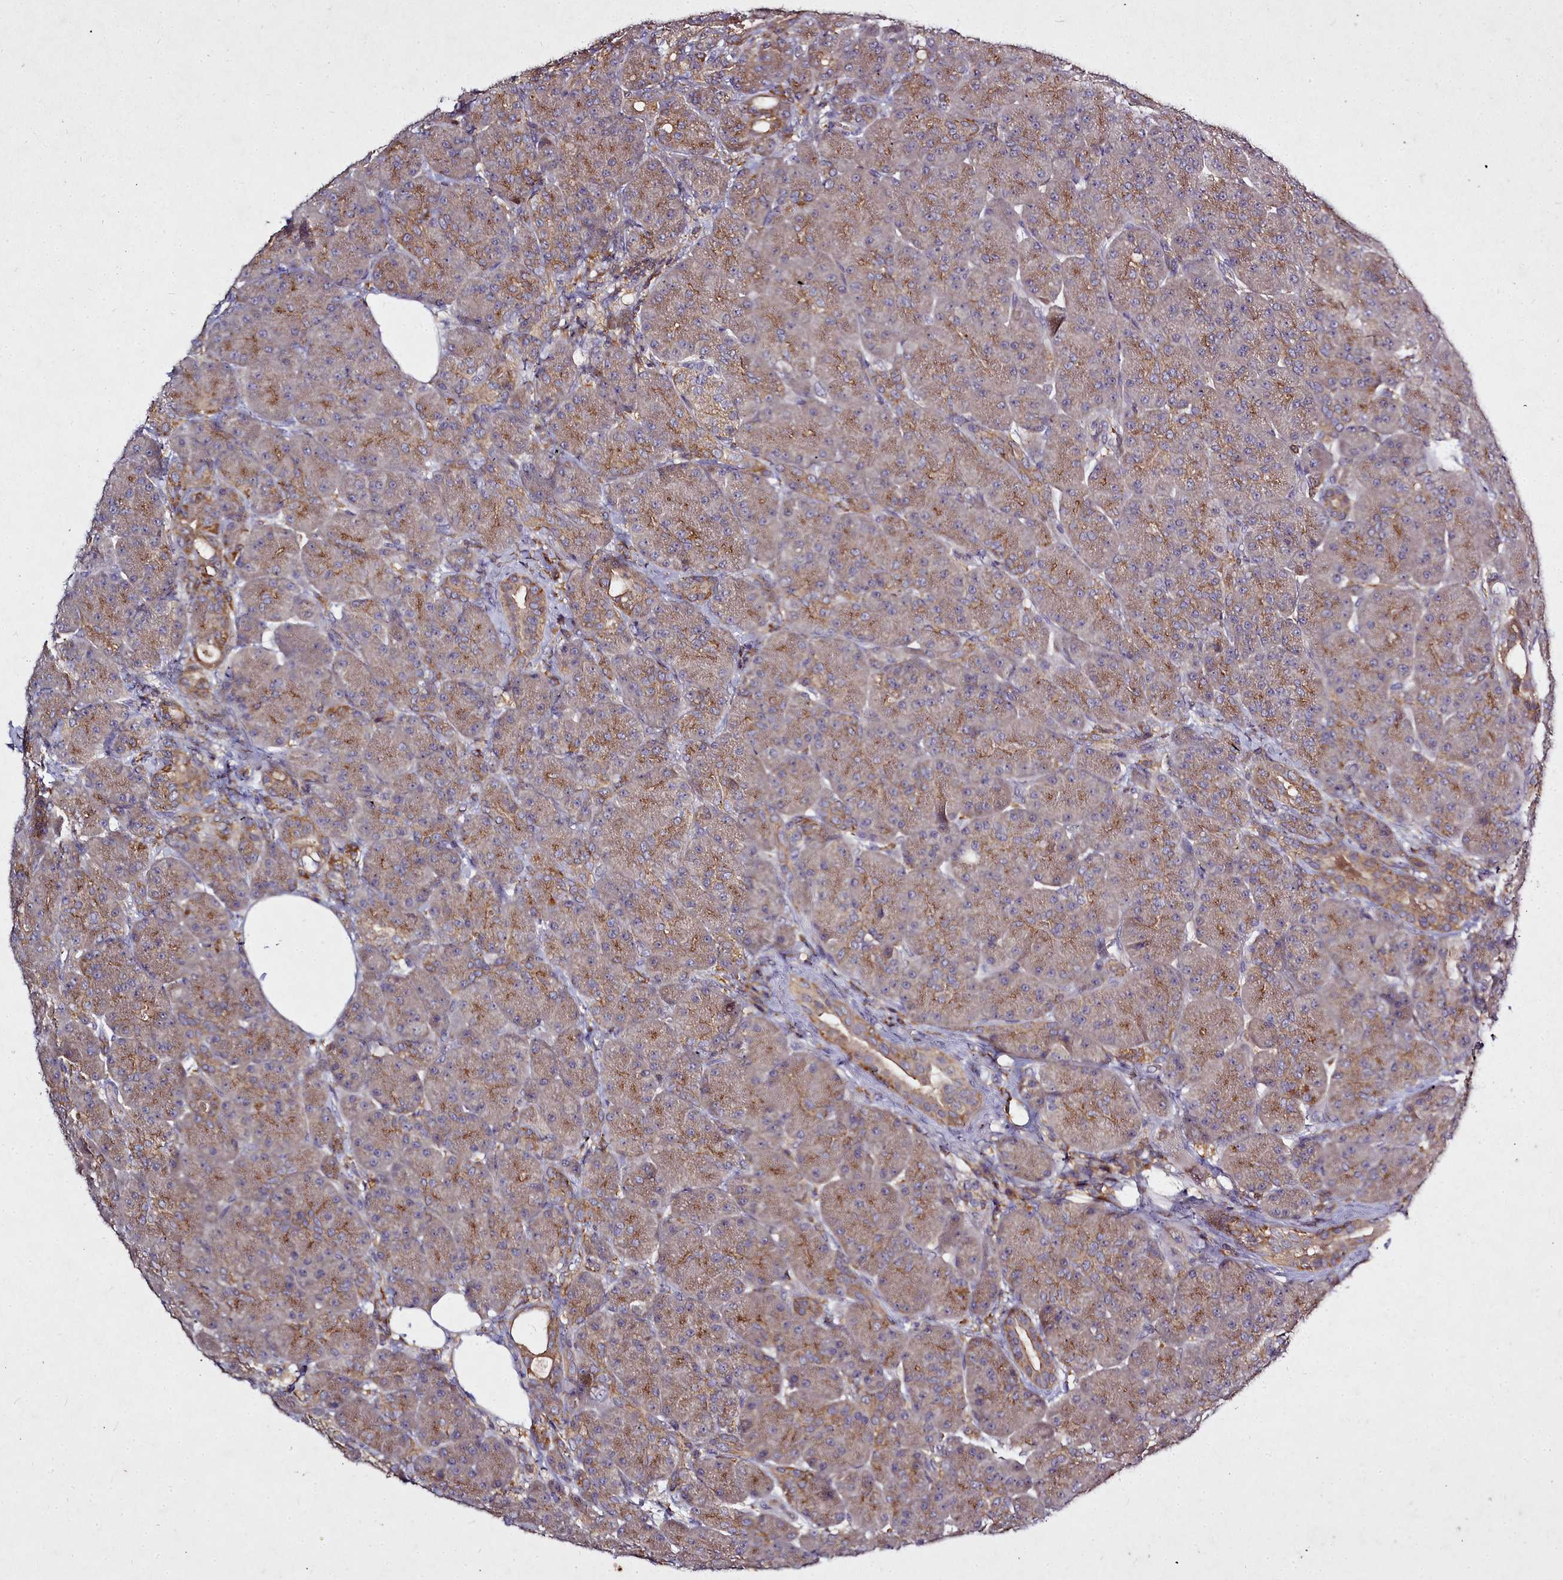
{"staining": {"intensity": "moderate", "quantity": "25%-75%", "location": "cytoplasmic/membranous"}, "tissue": "pancreas", "cell_type": "Exocrine glandular cells", "image_type": "normal", "snomed": [{"axis": "morphology", "description": "Normal tissue, NOS"}, {"axis": "topography", "description": "Pancreas"}], "caption": "This is a micrograph of IHC staining of normal pancreas, which shows moderate staining in the cytoplasmic/membranous of exocrine glandular cells.", "gene": "NCKAP1L", "patient": {"sex": "male", "age": 63}}